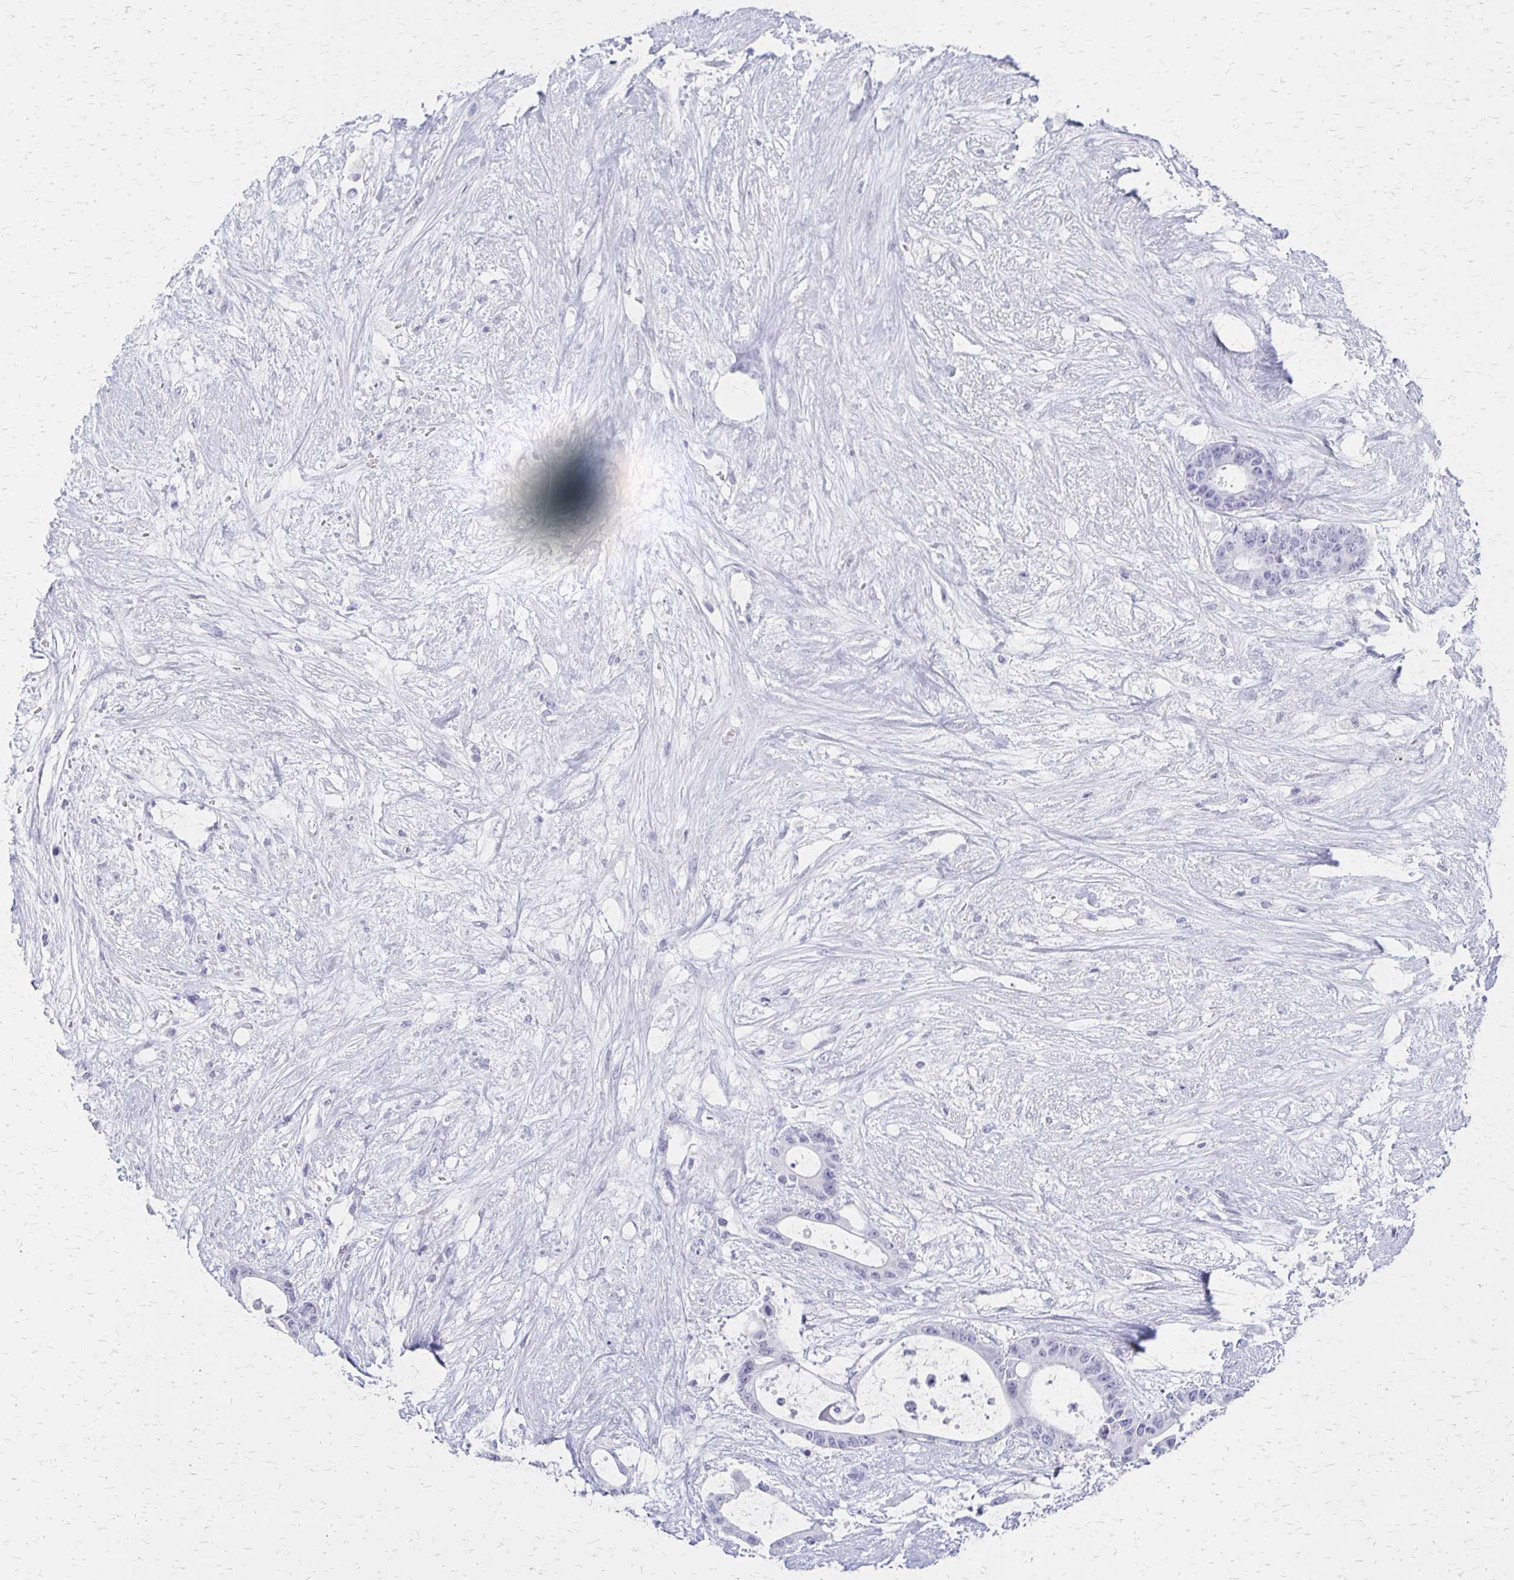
{"staining": {"intensity": "negative", "quantity": "none", "location": "none"}, "tissue": "liver cancer", "cell_type": "Tumor cells", "image_type": "cancer", "snomed": [{"axis": "morphology", "description": "Normal tissue, NOS"}, {"axis": "morphology", "description": "Cholangiocarcinoma"}, {"axis": "topography", "description": "Liver"}, {"axis": "topography", "description": "Peripheral nerve tissue"}], "caption": "Tumor cells show no significant protein expression in liver cancer (cholangiocarcinoma). (DAB (3,3'-diaminobenzidine) immunohistochemistry, high magnification).", "gene": "IVL", "patient": {"sex": "female", "age": 73}}